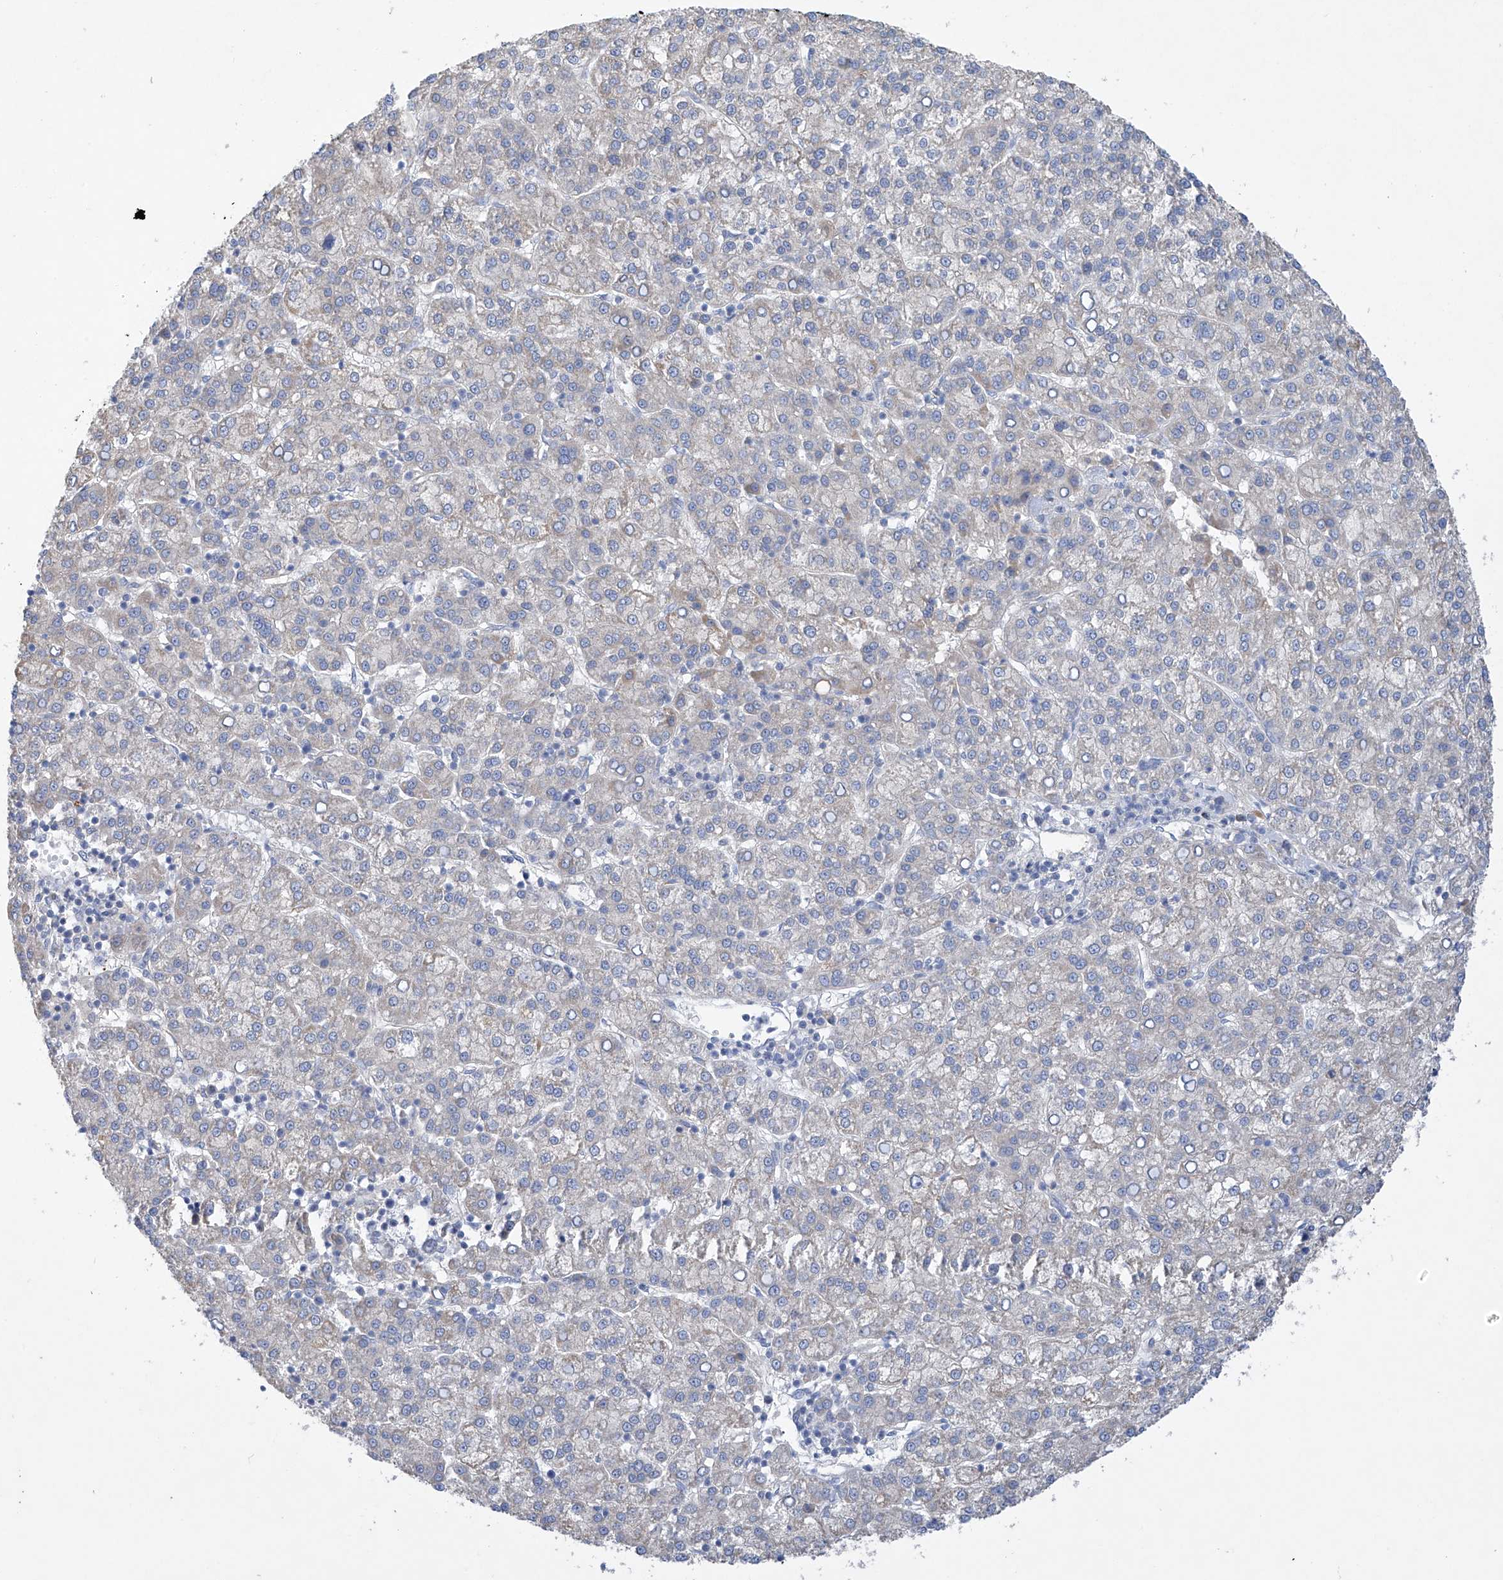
{"staining": {"intensity": "negative", "quantity": "none", "location": "none"}, "tissue": "liver cancer", "cell_type": "Tumor cells", "image_type": "cancer", "snomed": [{"axis": "morphology", "description": "Carcinoma, Hepatocellular, NOS"}, {"axis": "topography", "description": "Liver"}], "caption": "There is no significant expression in tumor cells of liver hepatocellular carcinoma. (DAB IHC, high magnification).", "gene": "PRSS12", "patient": {"sex": "female", "age": 58}}